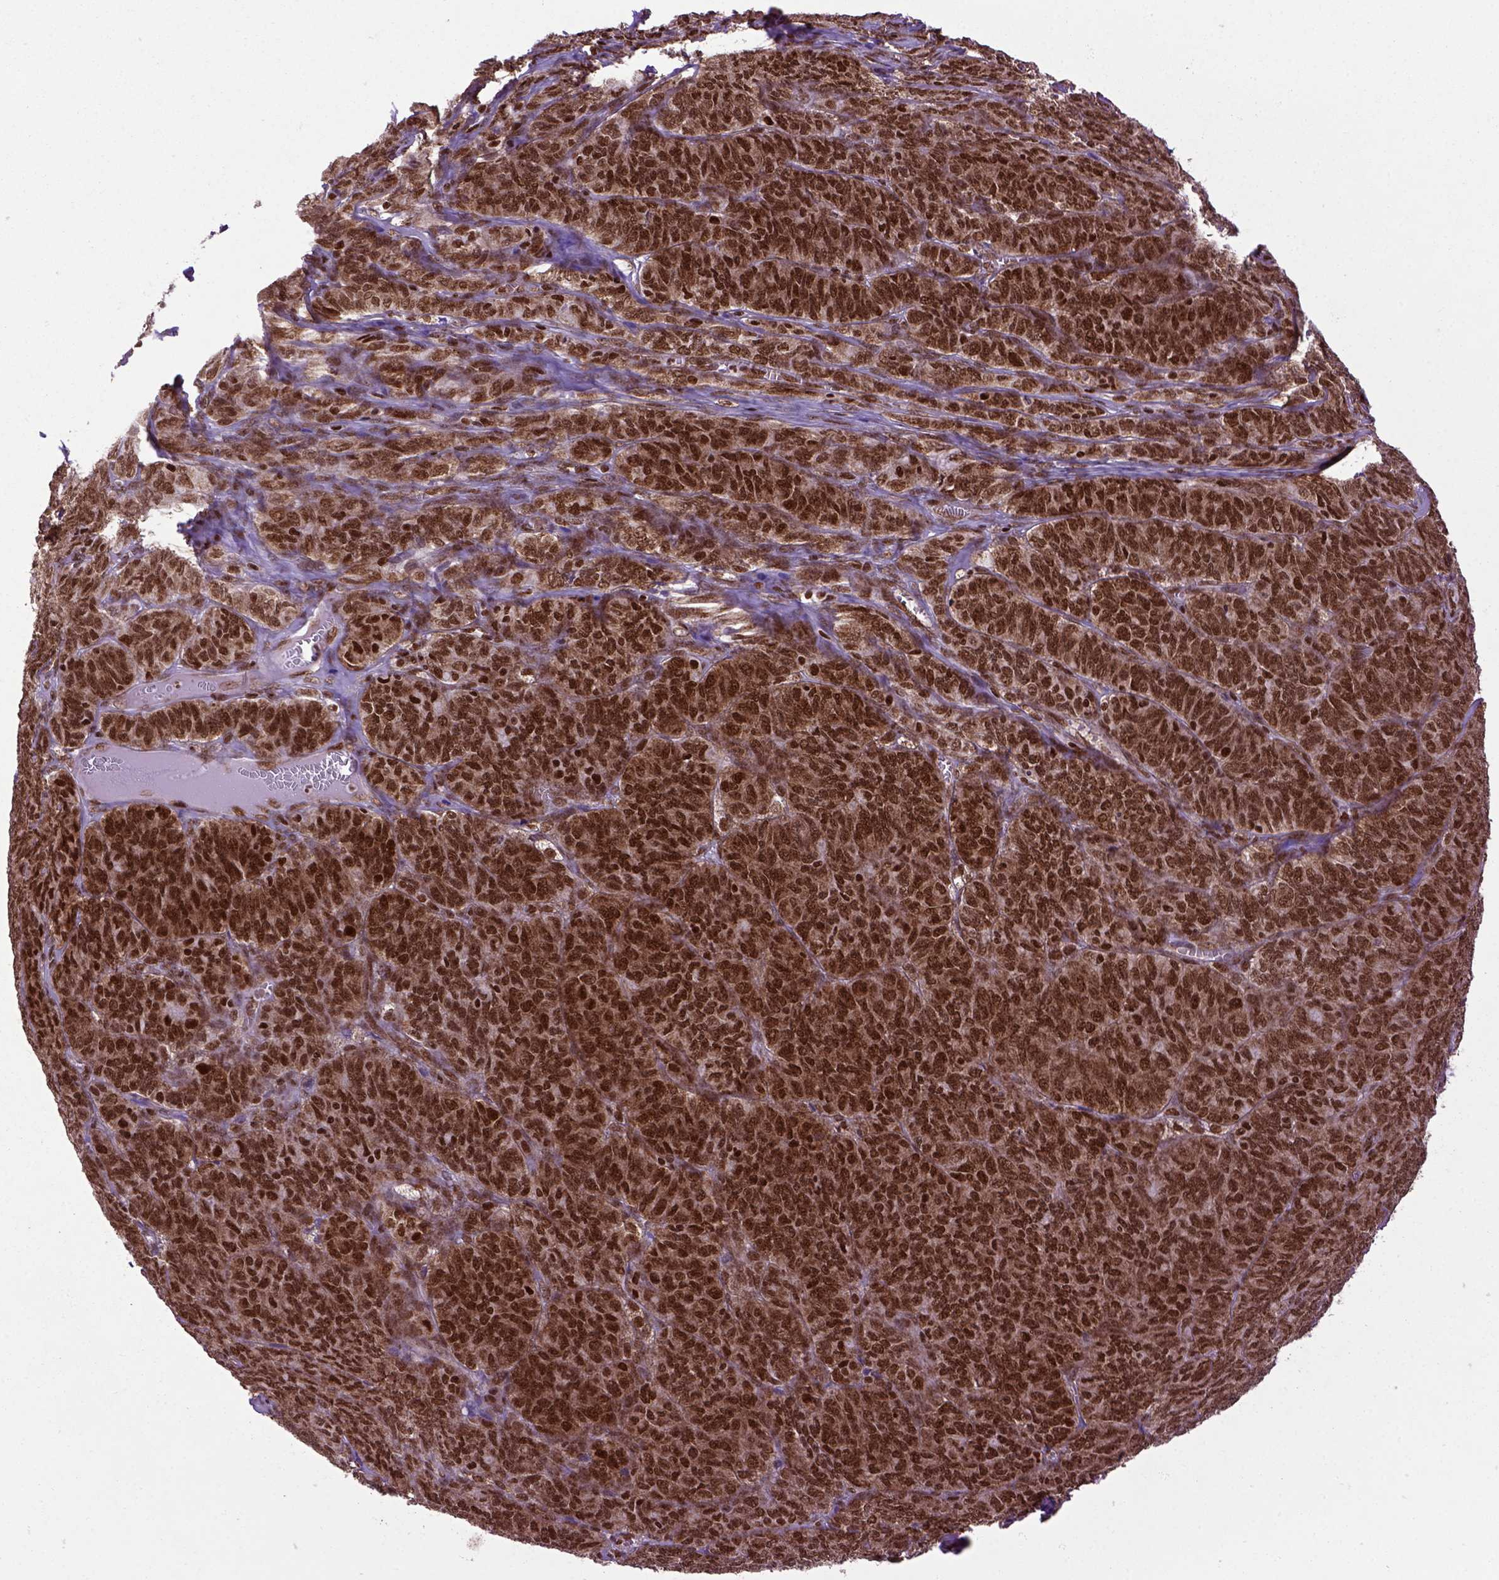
{"staining": {"intensity": "strong", "quantity": ">75%", "location": "cytoplasmic/membranous,nuclear"}, "tissue": "ovarian cancer", "cell_type": "Tumor cells", "image_type": "cancer", "snomed": [{"axis": "morphology", "description": "Carcinoma, endometroid"}, {"axis": "topography", "description": "Ovary"}], "caption": "Human ovarian endometroid carcinoma stained with a protein marker displays strong staining in tumor cells.", "gene": "CELF1", "patient": {"sex": "female", "age": 80}}